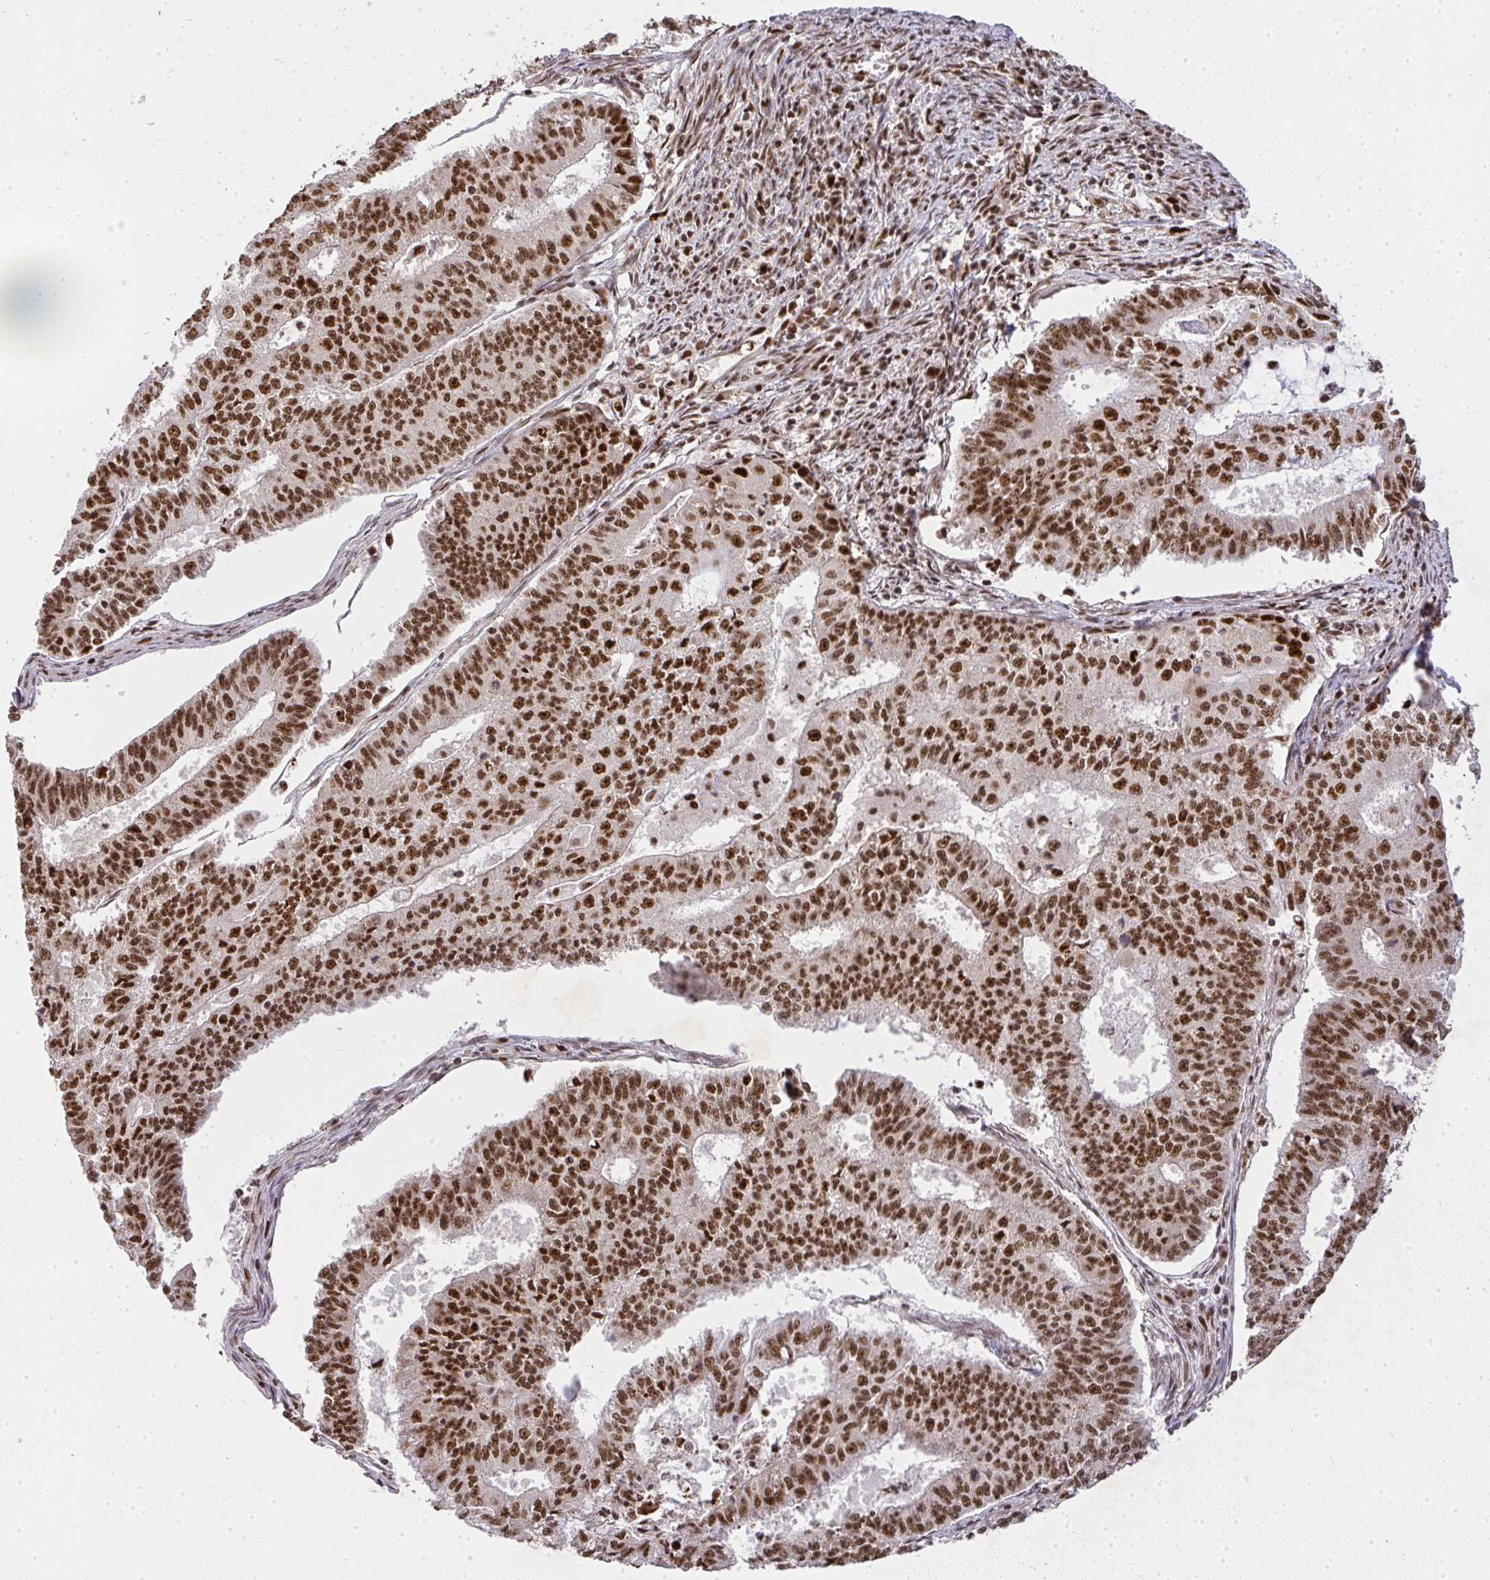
{"staining": {"intensity": "strong", "quantity": ">75%", "location": "nuclear"}, "tissue": "endometrial cancer", "cell_type": "Tumor cells", "image_type": "cancer", "snomed": [{"axis": "morphology", "description": "Adenocarcinoma, NOS"}, {"axis": "topography", "description": "Endometrium"}], "caption": "Immunohistochemistry of endometrial cancer displays high levels of strong nuclear staining in approximately >75% of tumor cells. Nuclei are stained in blue.", "gene": "U2AF1", "patient": {"sex": "female", "age": 61}}